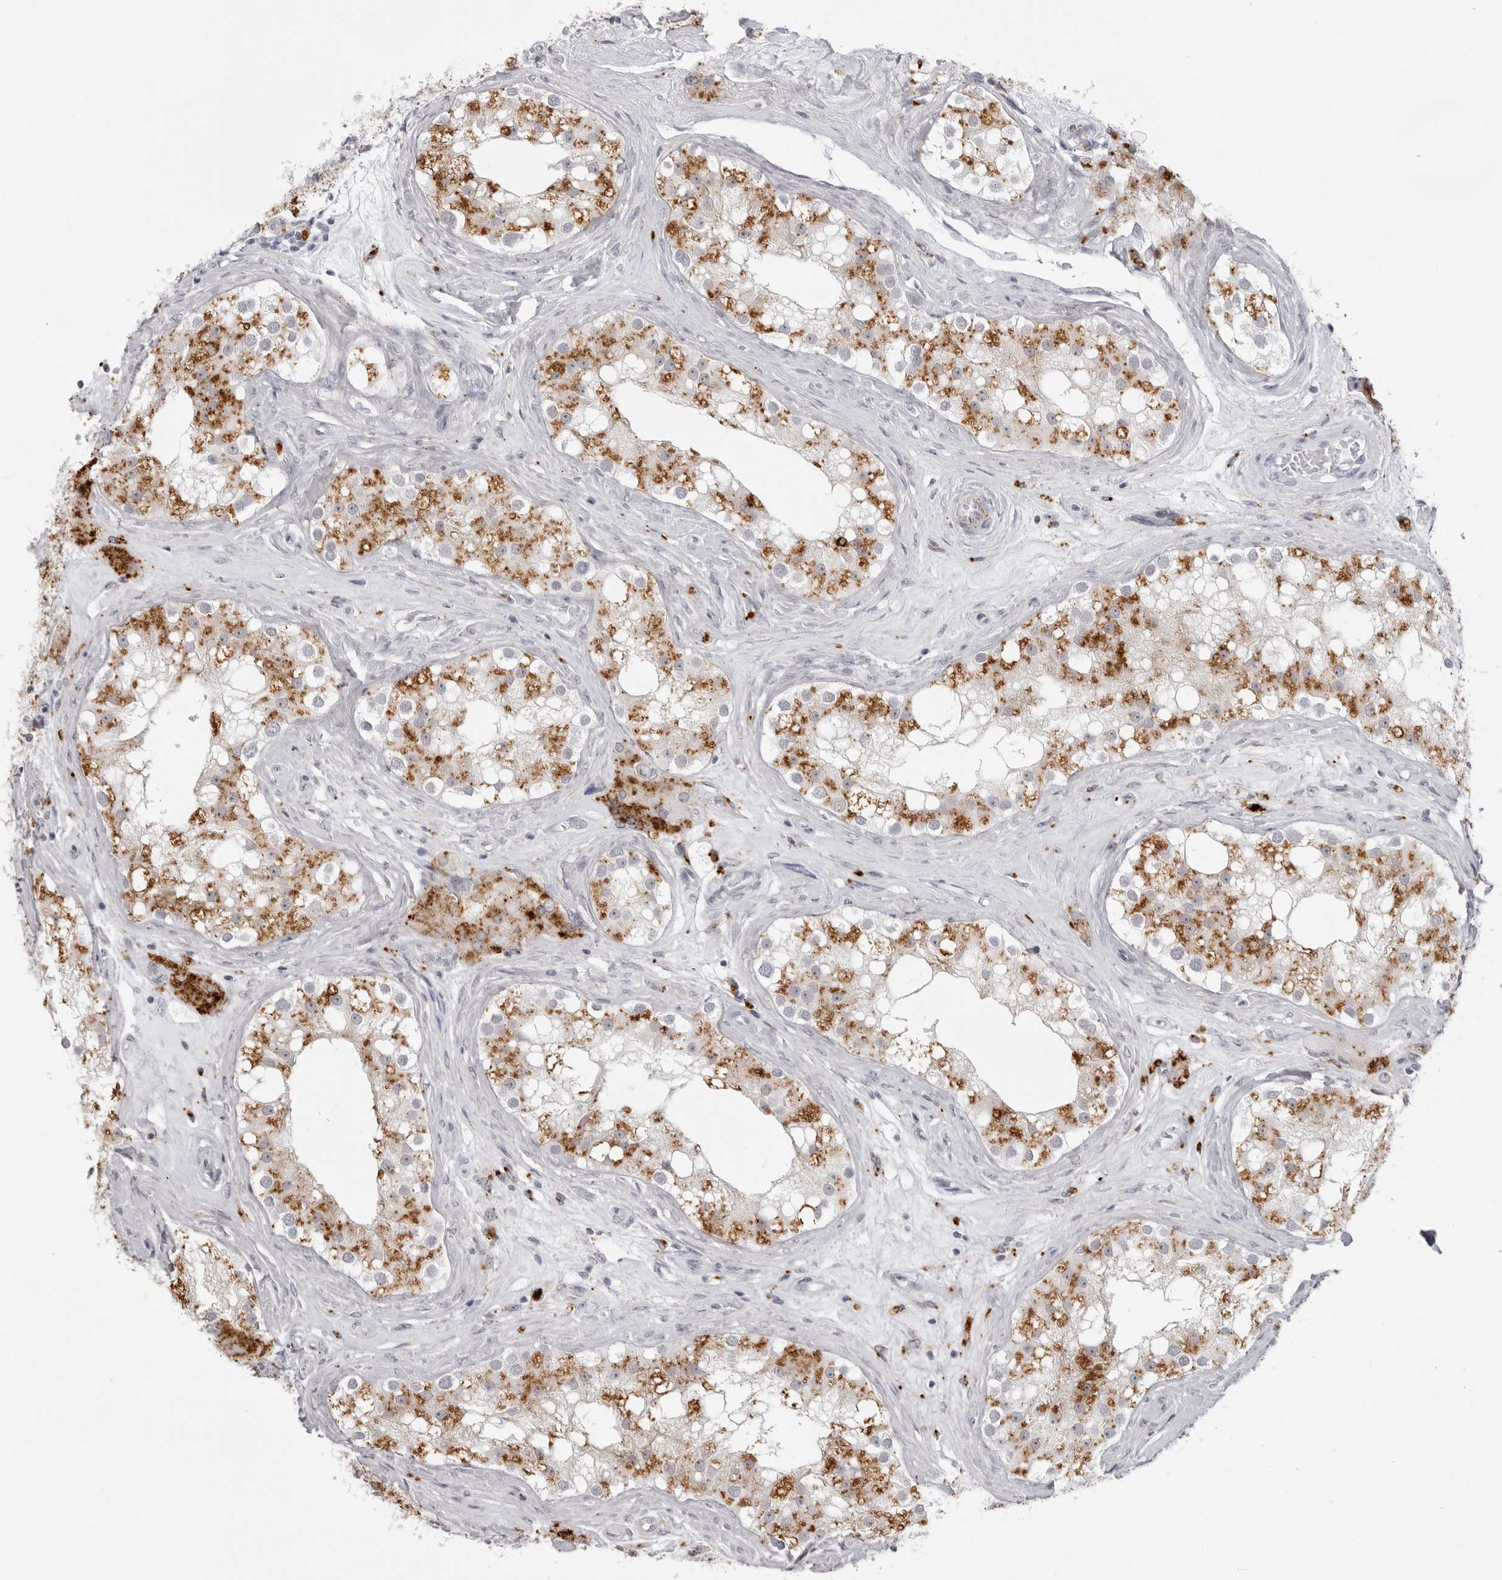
{"staining": {"intensity": "moderate", "quantity": "25%-75%", "location": "cytoplasmic/membranous"}, "tissue": "testis", "cell_type": "Cells in seminiferous ducts", "image_type": "normal", "snomed": [{"axis": "morphology", "description": "Normal tissue, NOS"}, {"axis": "topography", "description": "Testis"}], "caption": "Immunohistochemical staining of unremarkable testis exhibits 25%-75% levels of moderate cytoplasmic/membranous protein staining in approximately 25%-75% of cells in seminiferous ducts.", "gene": "IL25", "patient": {"sex": "male", "age": 84}}